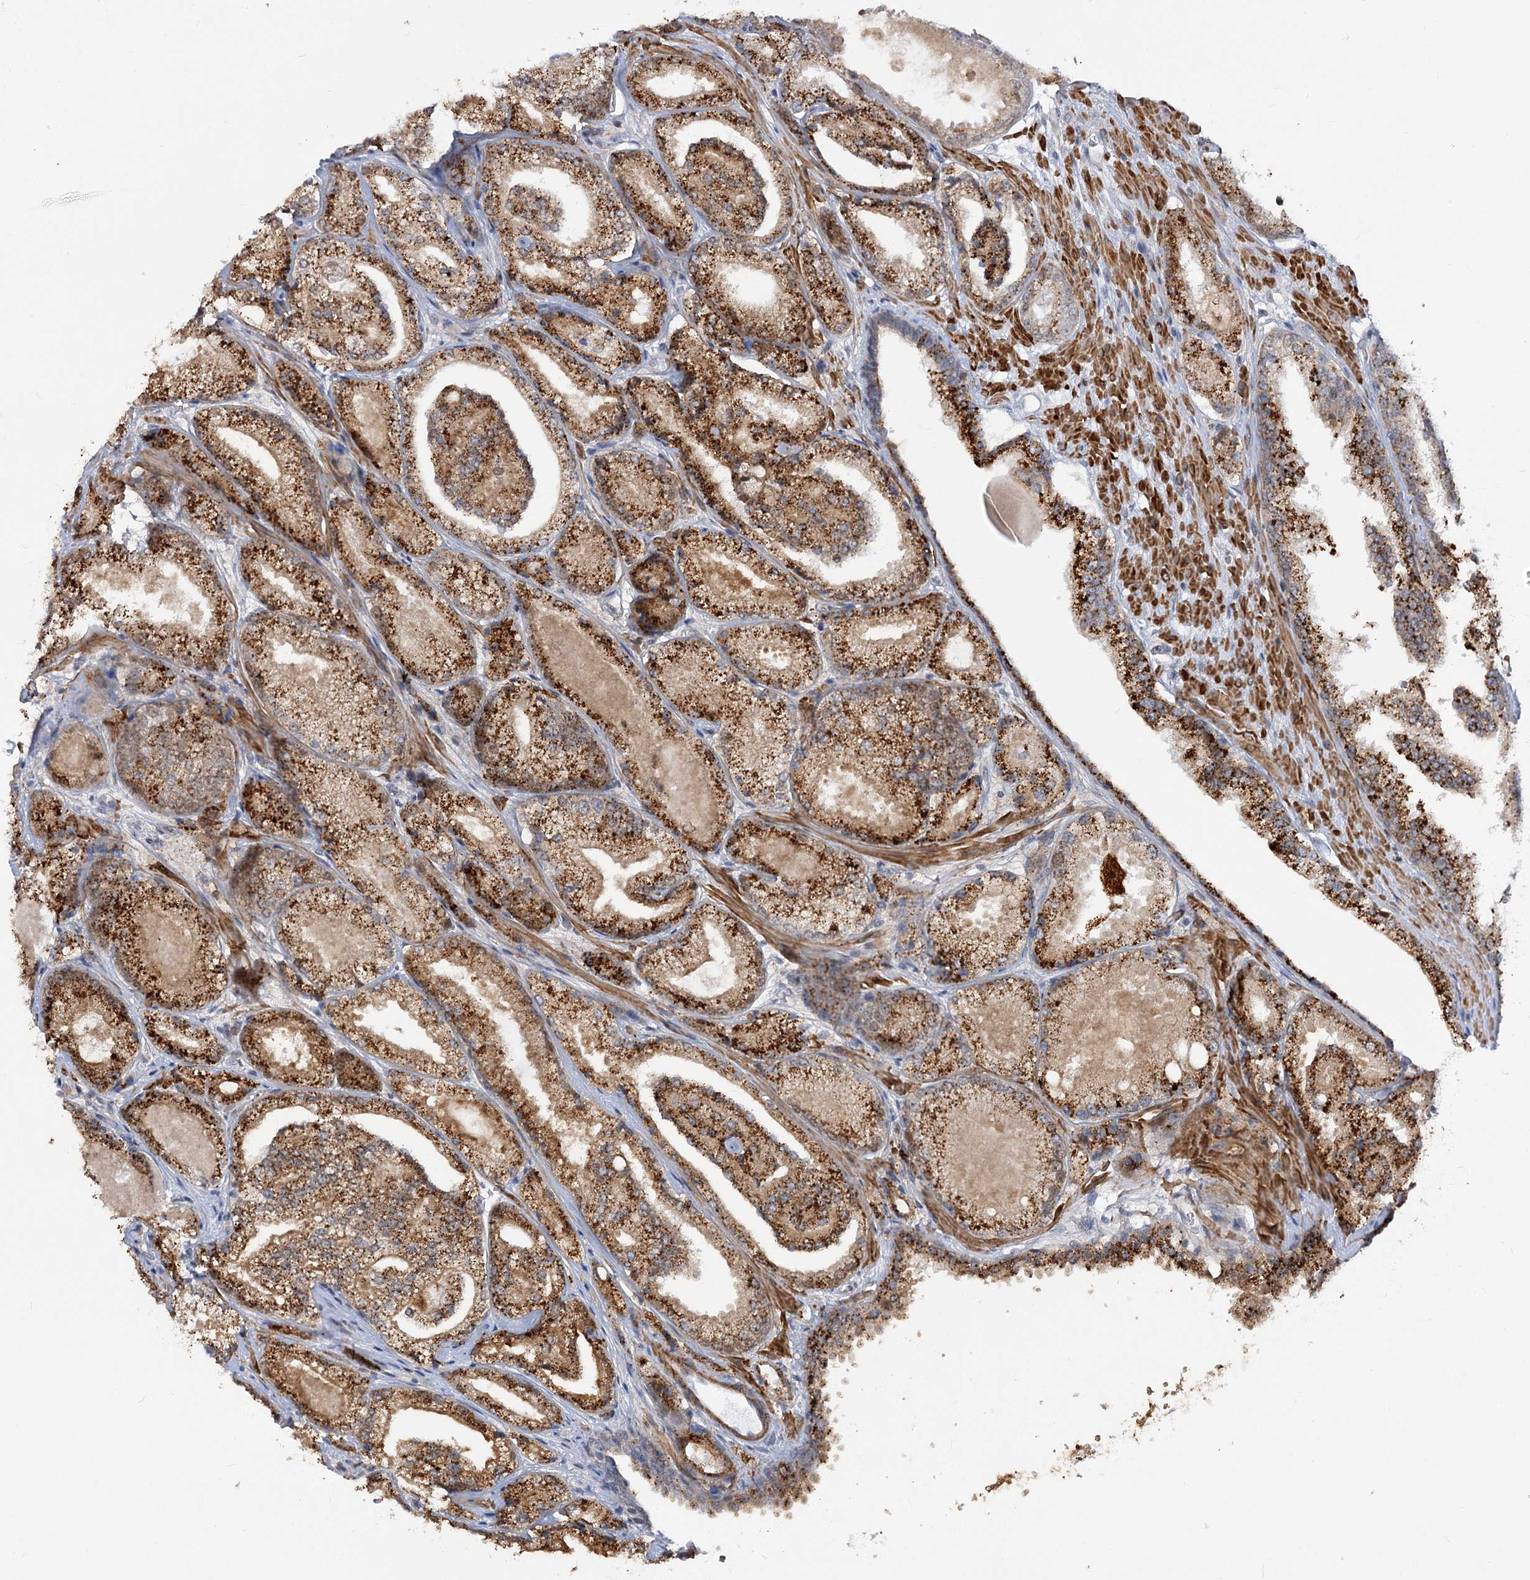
{"staining": {"intensity": "strong", "quantity": ">75%", "location": "cytoplasmic/membranous"}, "tissue": "prostate cancer", "cell_type": "Tumor cells", "image_type": "cancer", "snomed": [{"axis": "morphology", "description": "Adenocarcinoma, High grade"}, {"axis": "topography", "description": "Prostate"}], "caption": "Immunohistochemical staining of human prostate cancer displays high levels of strong cytoplasmic/membranous staining in about >75% of tumor cells.", "gene": "ARSI", "patient": {"sex": "male", "age": 73}}